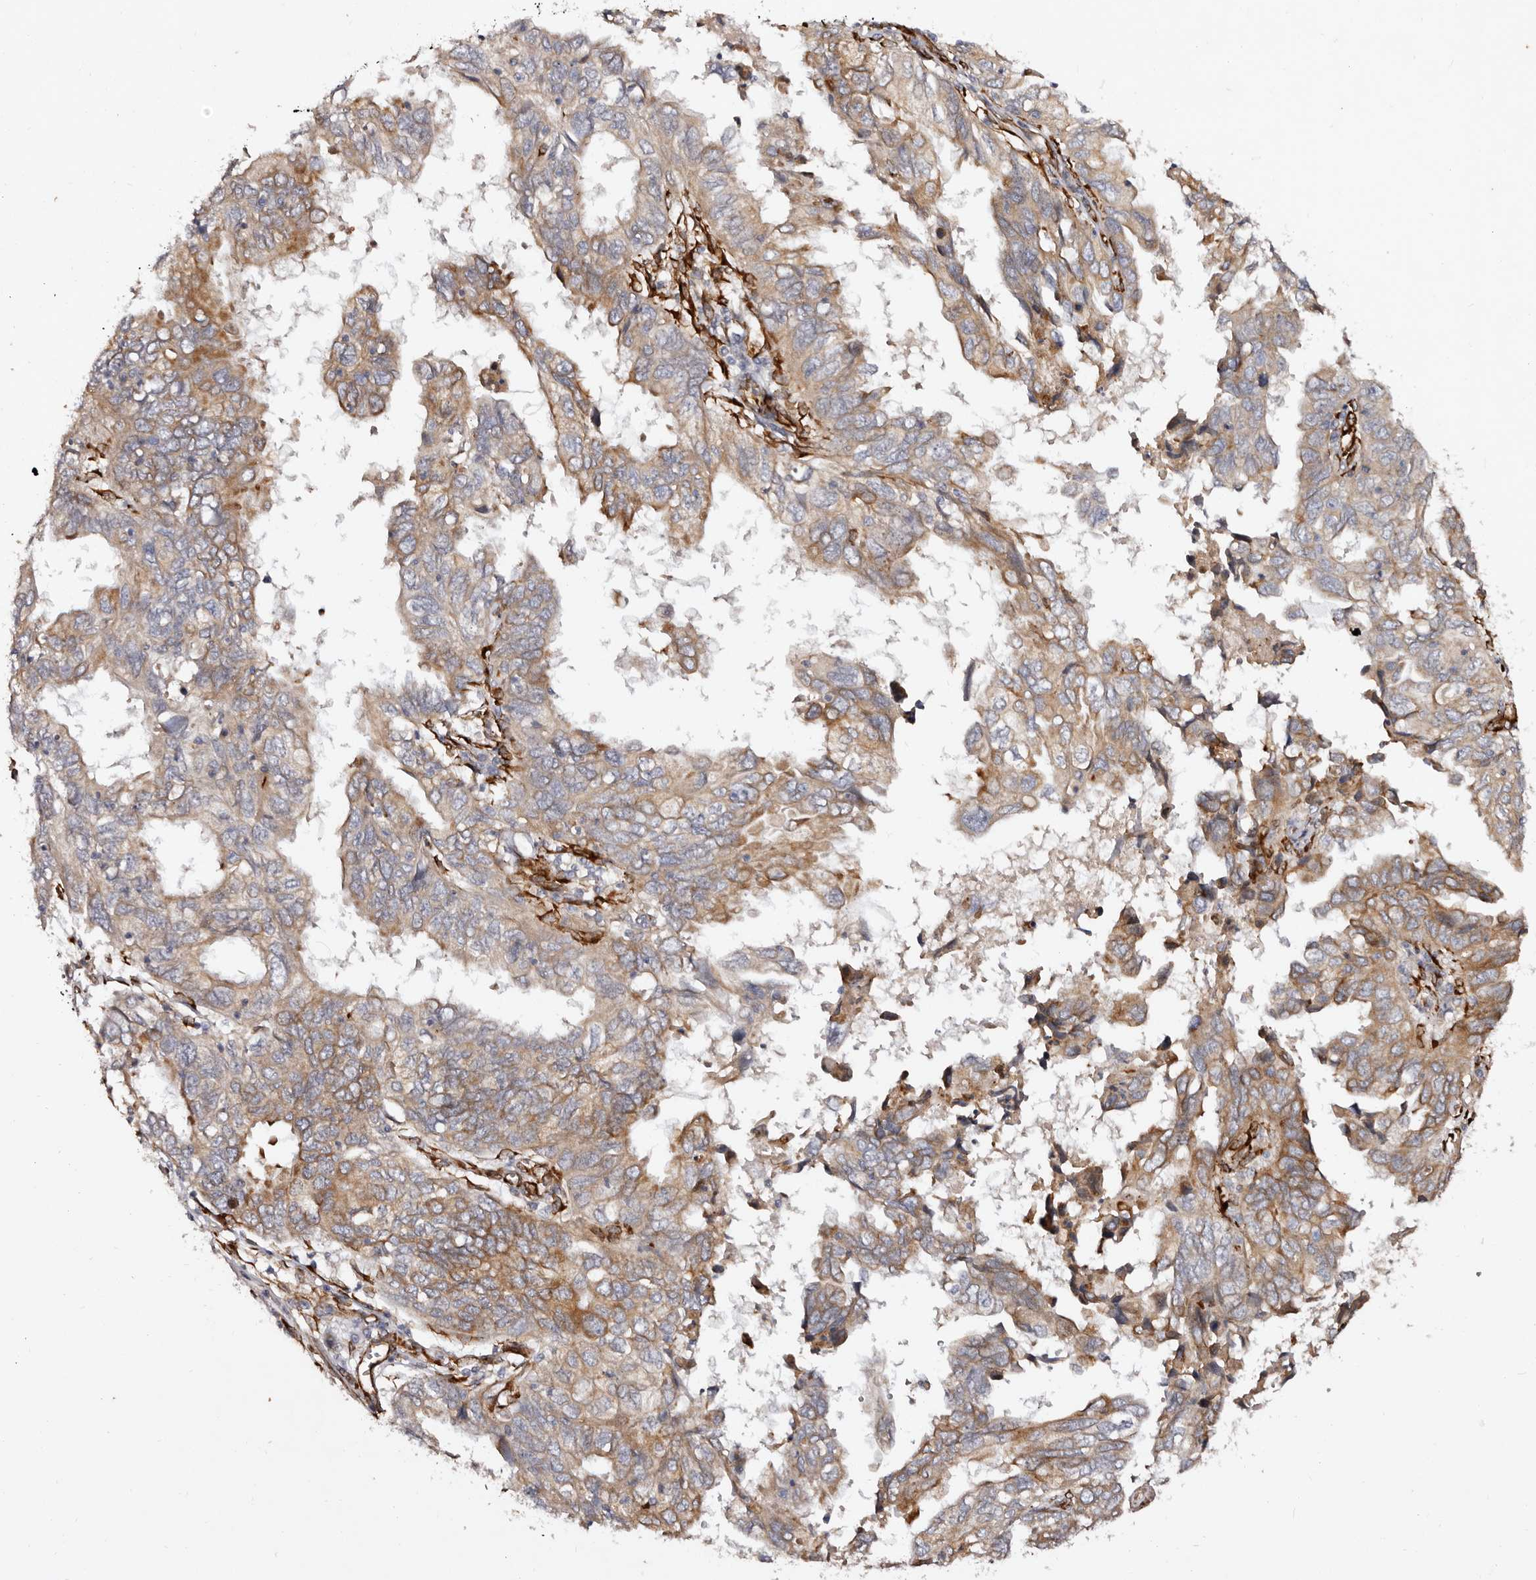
{"staining": {"intensity": "moderate", "quantity": ">75%", "location": "cytoplasmic/membranous"}, "tissue": "endometrial cancer", "cell_type": "Tumor cells", "image_type": "cancer", "snomed": [{"axis": "morphology", "description": "Adenocarcinoma, NOS"}, {"axis": "topography", "description": "Uterus"}], "caption": "Immunohistochemistry (DAB (3,3'-diaminobenzidine)) staining of human endometrial adenocarcinoma reveals moderate cytoplasmic/membranous protein staining in about >75% of tumor cells.", "gene": "SERPINH1", "patient": {"sex": "female", "age": 77}}